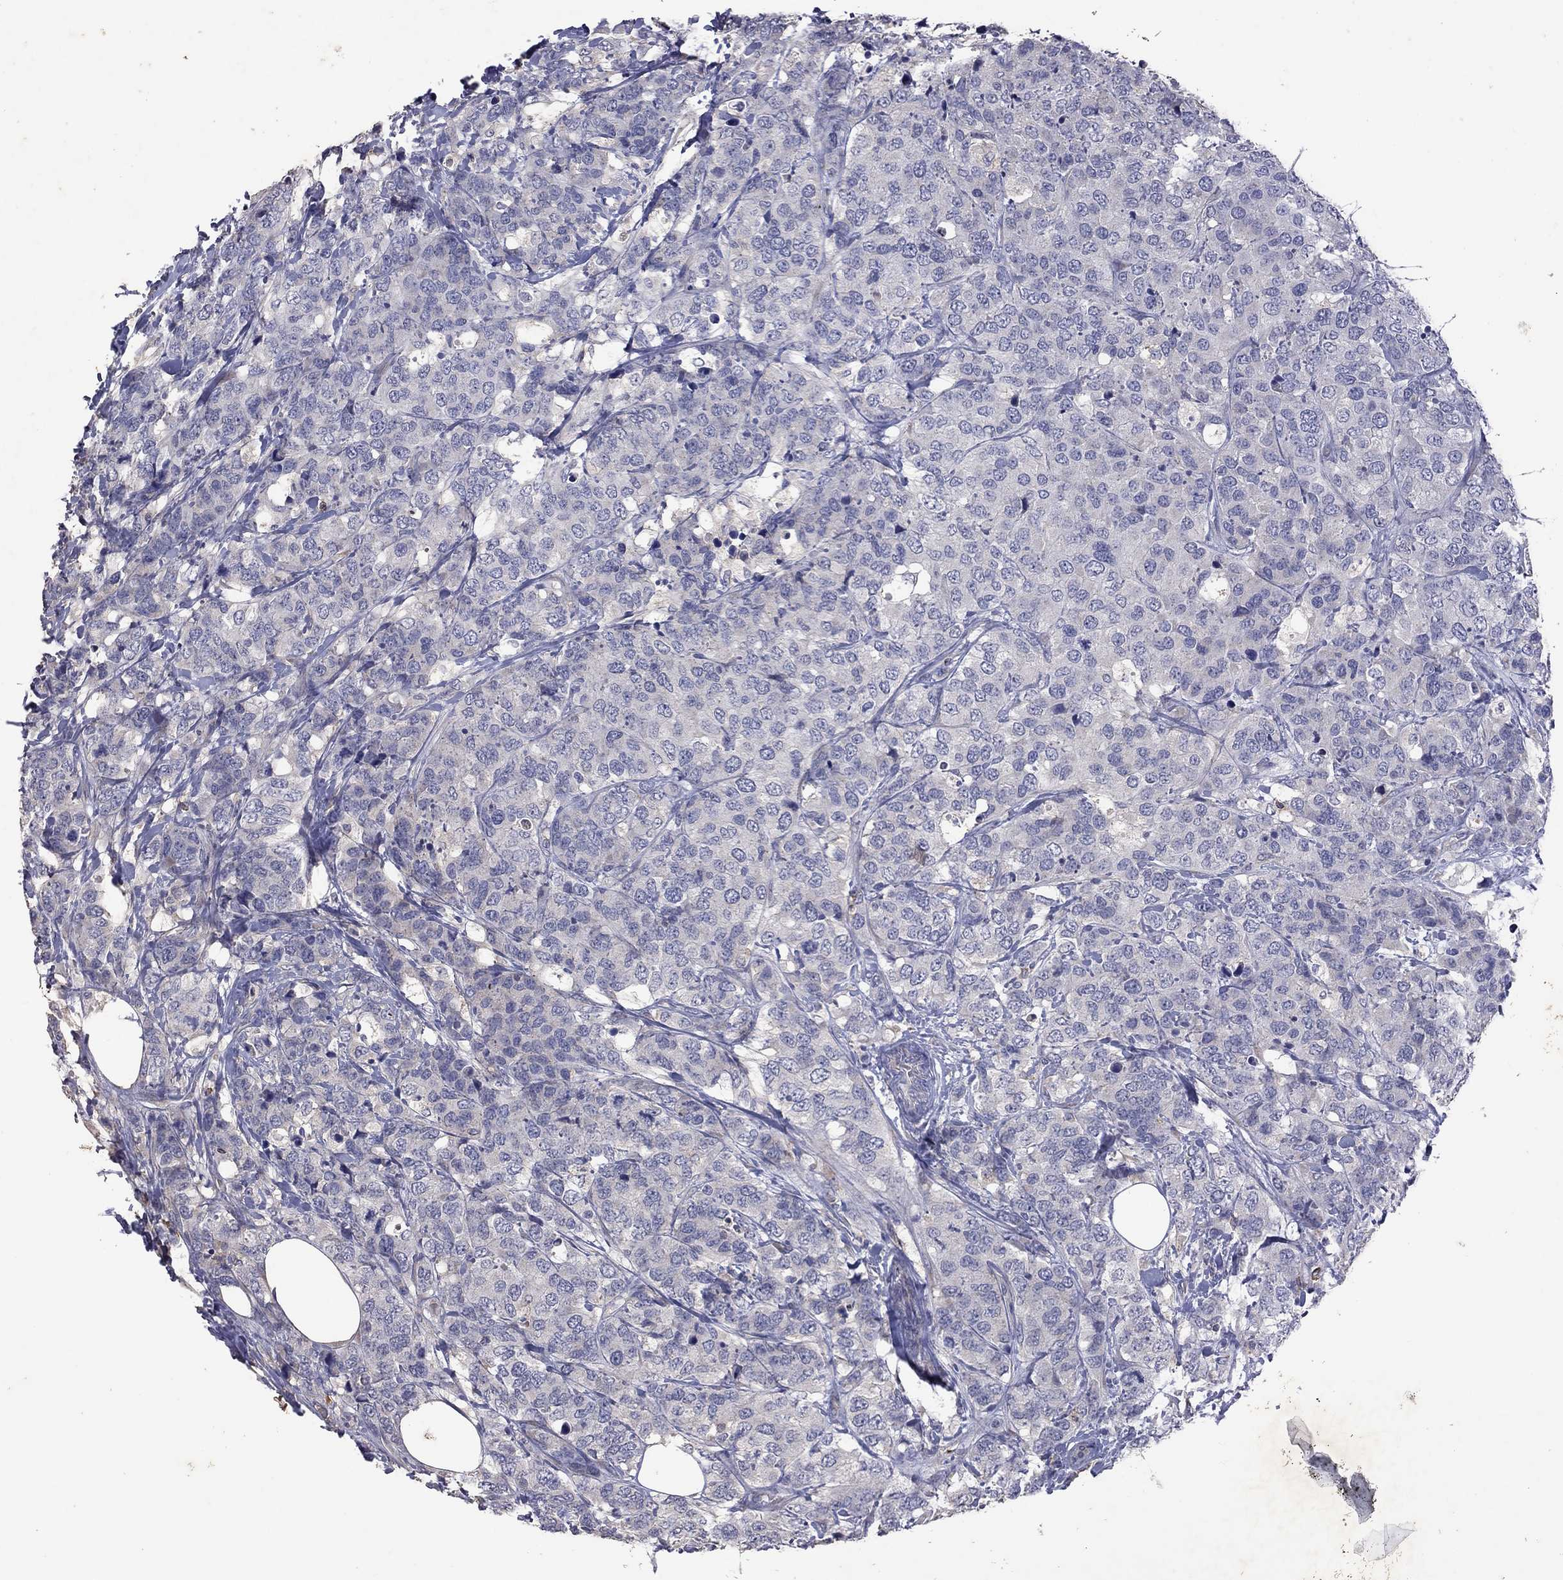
{"staining": {"intensity": "negative", "quantity": "none", "location": "none"}, "tissue": "breast cancer", "cell_type": "Tumor cells", "image_type": "cancer", "snomed": [{"axis": "morphology", "description": "Lobular carcinoma"}, {"axis": "topography", "description": "Breast"}], "caption": "Immunohistochemistry of human breast cancer reveals no staining in tumor cells.", "gene": "IPCEF1", "patient": {"sex": "female", "age": 59}}